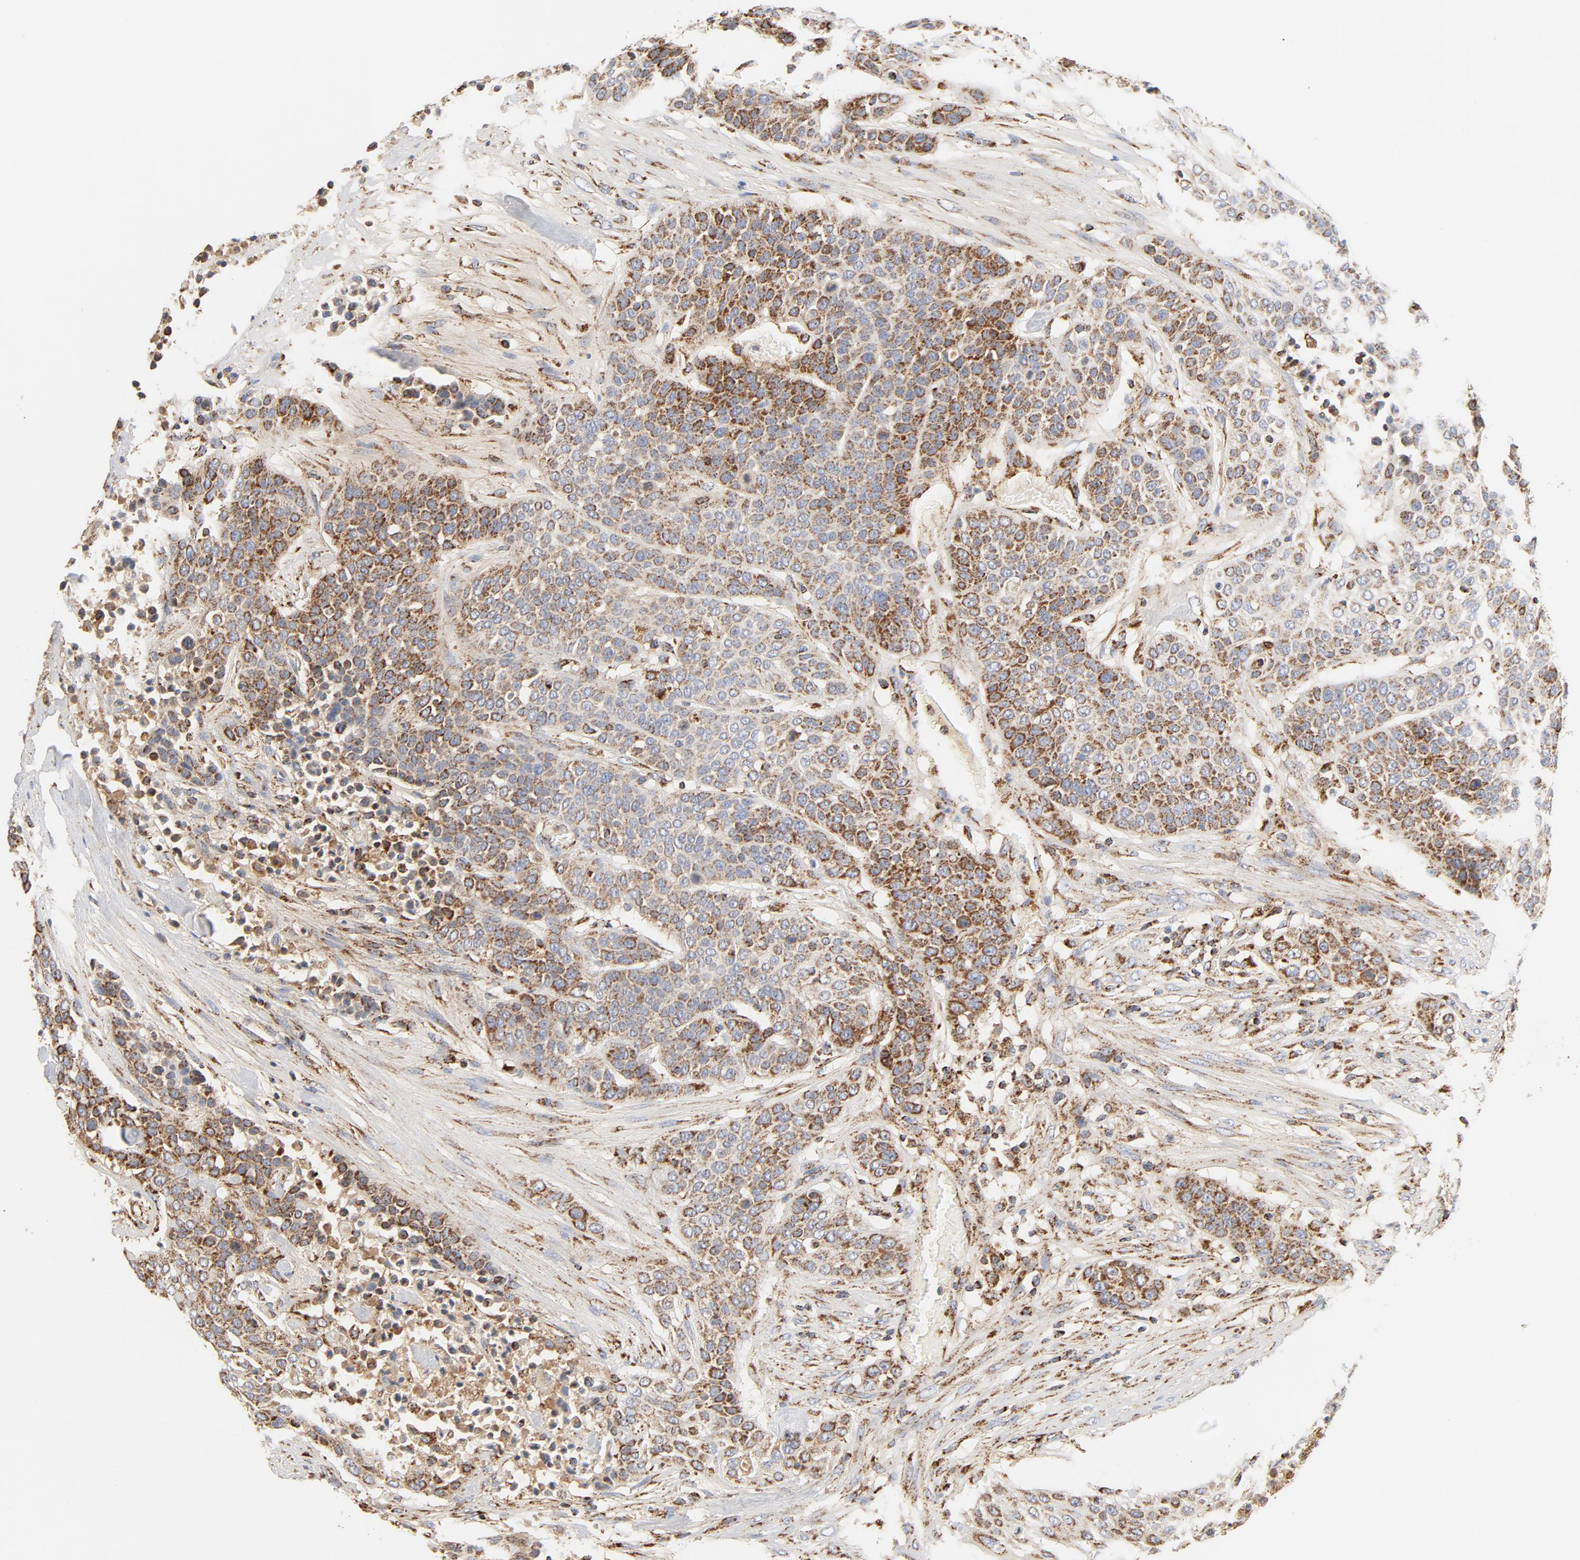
{"staining": {"intensity": "strong", "quantity": ">75%", "location": "cytoplasmic/membranous"}, "tissue": "urothelial cancer", "cell_type": "Tumor cells", "image_type": "cancer", "snomed": [{"axis": "morphology", "description": "Urothelial carcinoma, High grade"}, {"axis": "topography", "description": "Urinary bladder"}], "caption": "A brown stain highlights strong cytoplasmic/membranous staining of a protein in human urothelial cancer tumor cells.", "gene": "PCNX4", "patient": {"sex": "male", "age": 74}}